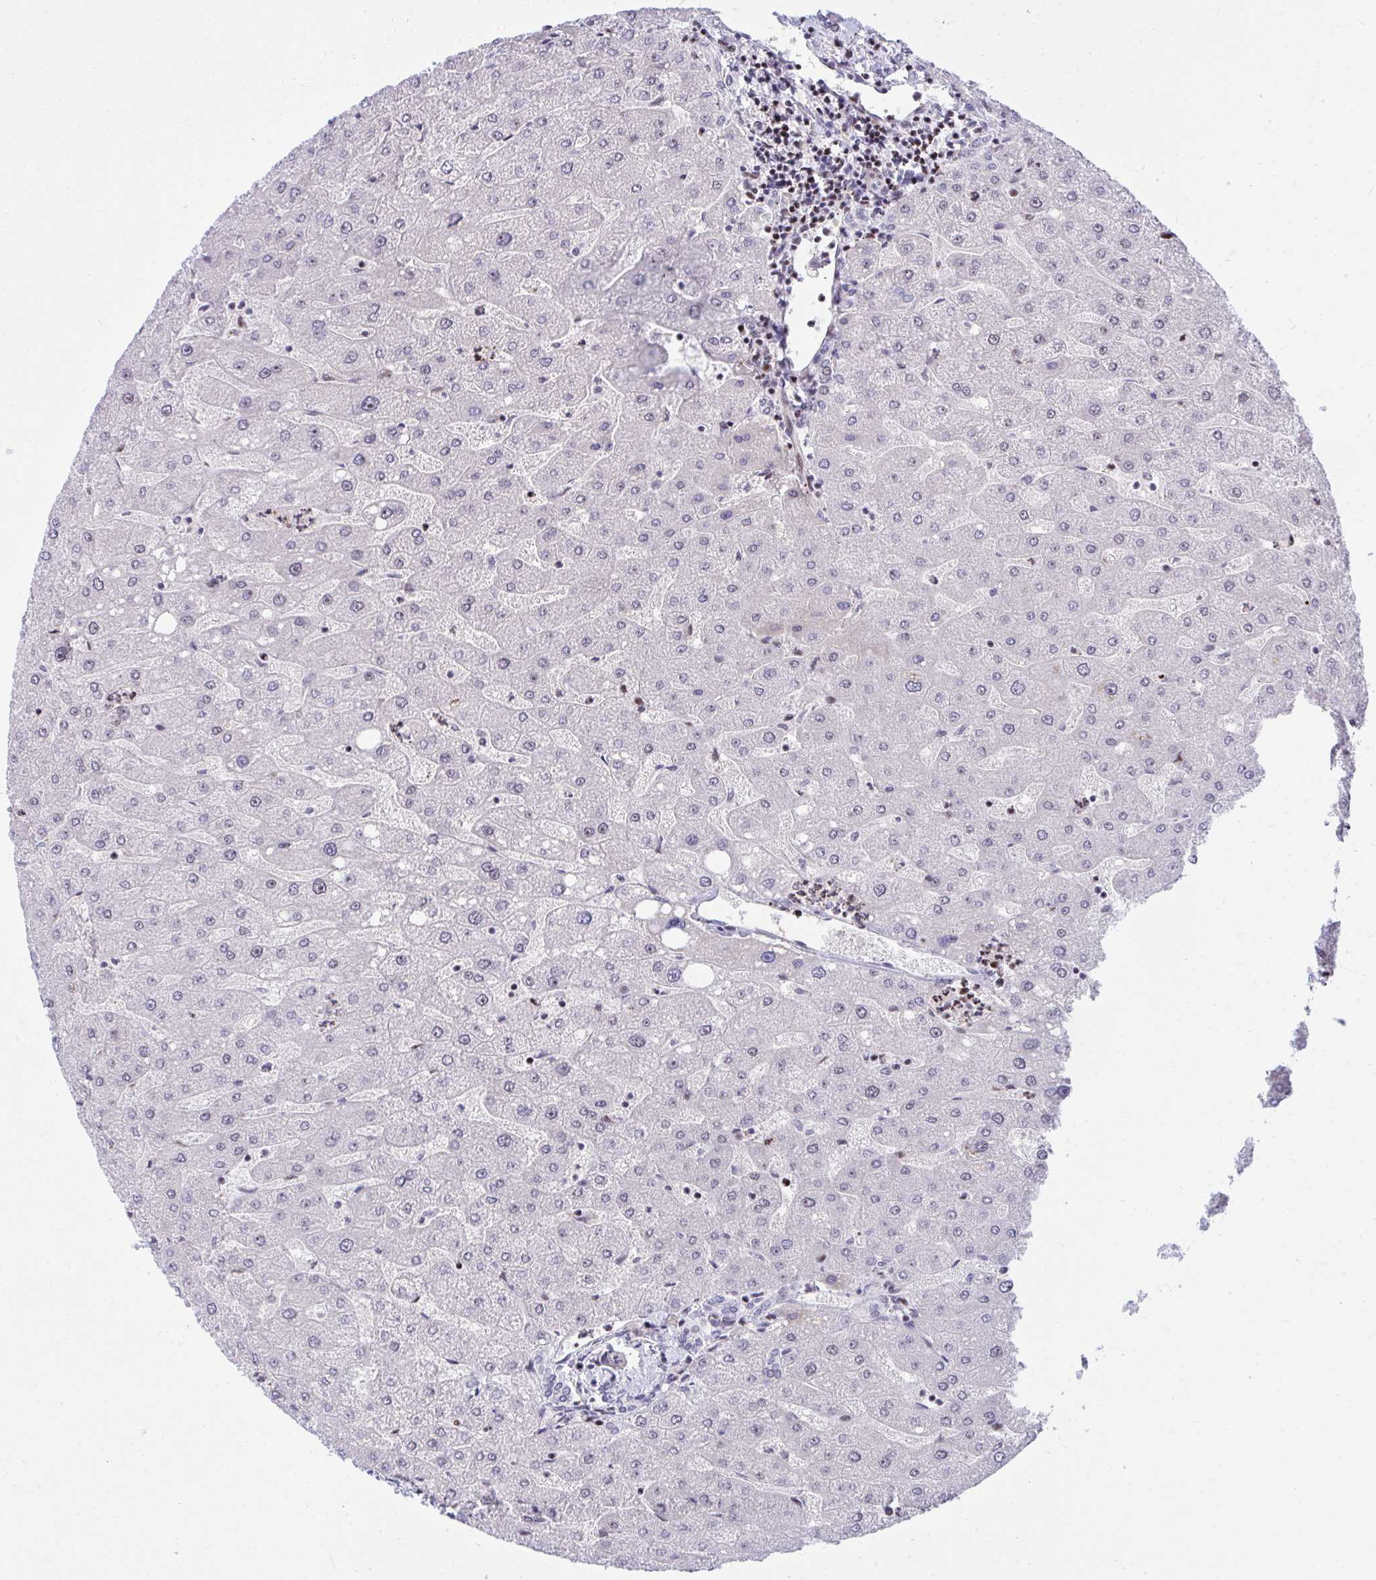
{"staining": {"intensity": "negative", "quantity": "none", "location": "none"}, "tissue": "liver", "cell_type": "Cholangiocytes", "image_type": "normal", "snomed": [{"axis": "morphology", "description": "Normal tissue, NOS"}, {"axis": "topography", "description": "Liver"}], "caption": "IHC of benign liver reveals no expression in cholangiocytes.", "gene": "C14orf39", "patient": {"sex": "male", "age": 67}}